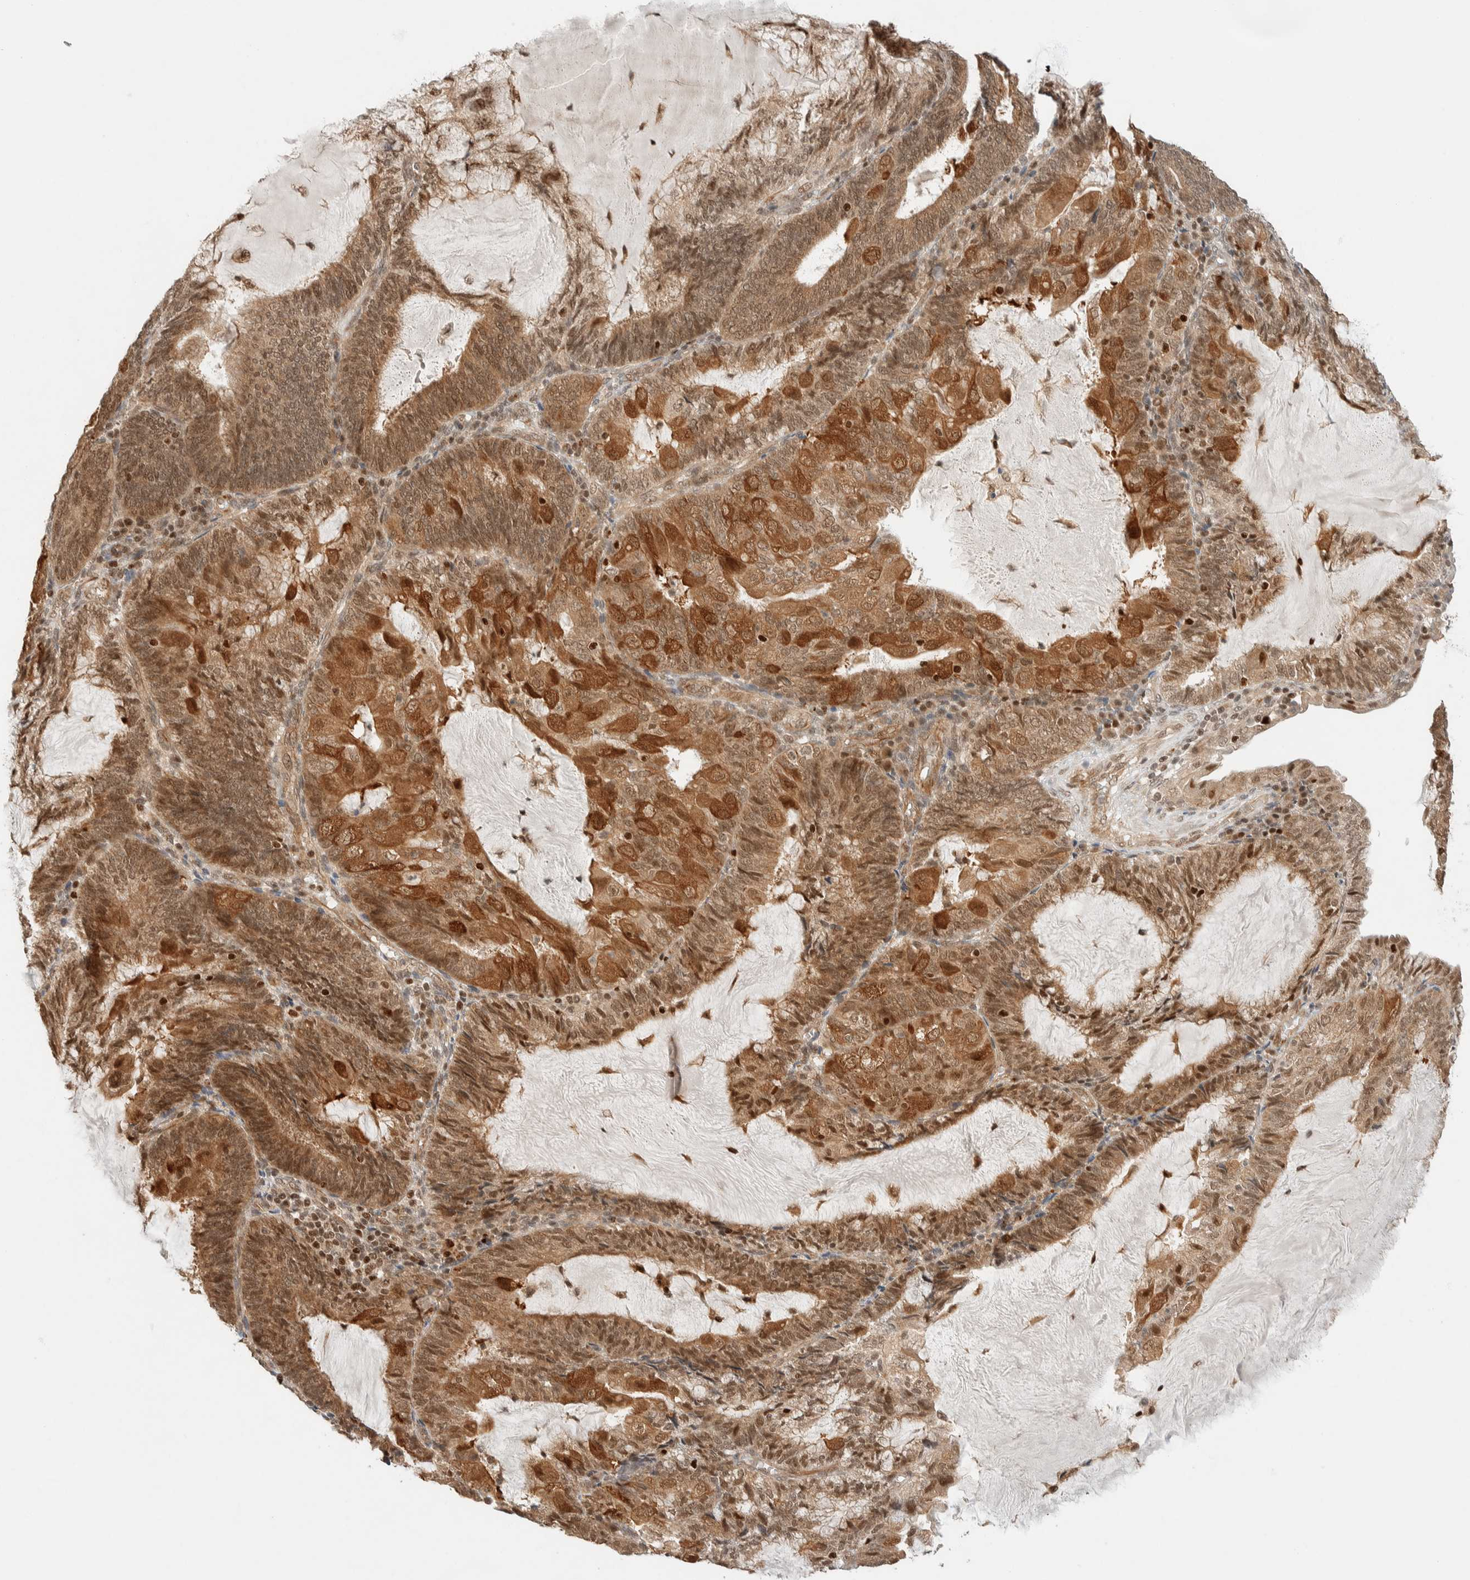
{"staining": {"intensity": "strong", "quantity": ">75%", "location": "cytoplasmic/membranous,nuclear"}, "tissue": "endometrial cancer", "cell_type": "Tumor cells", "image_type": "cancer", "snomed": [{"axis": "morphology", "description": "Adenocarcinoma, NOS"}, {"axis": "topography", "description": "Endometrium"}], "caption": "Tumor cells display high levels of strong cytoplasmic/membranous and nuclear positivity in approximately >75% of cells in endometrial cancer (adenocarcinoma).", "gene": "C8orf76", "patient": {"sex": "female", "age": 81}}